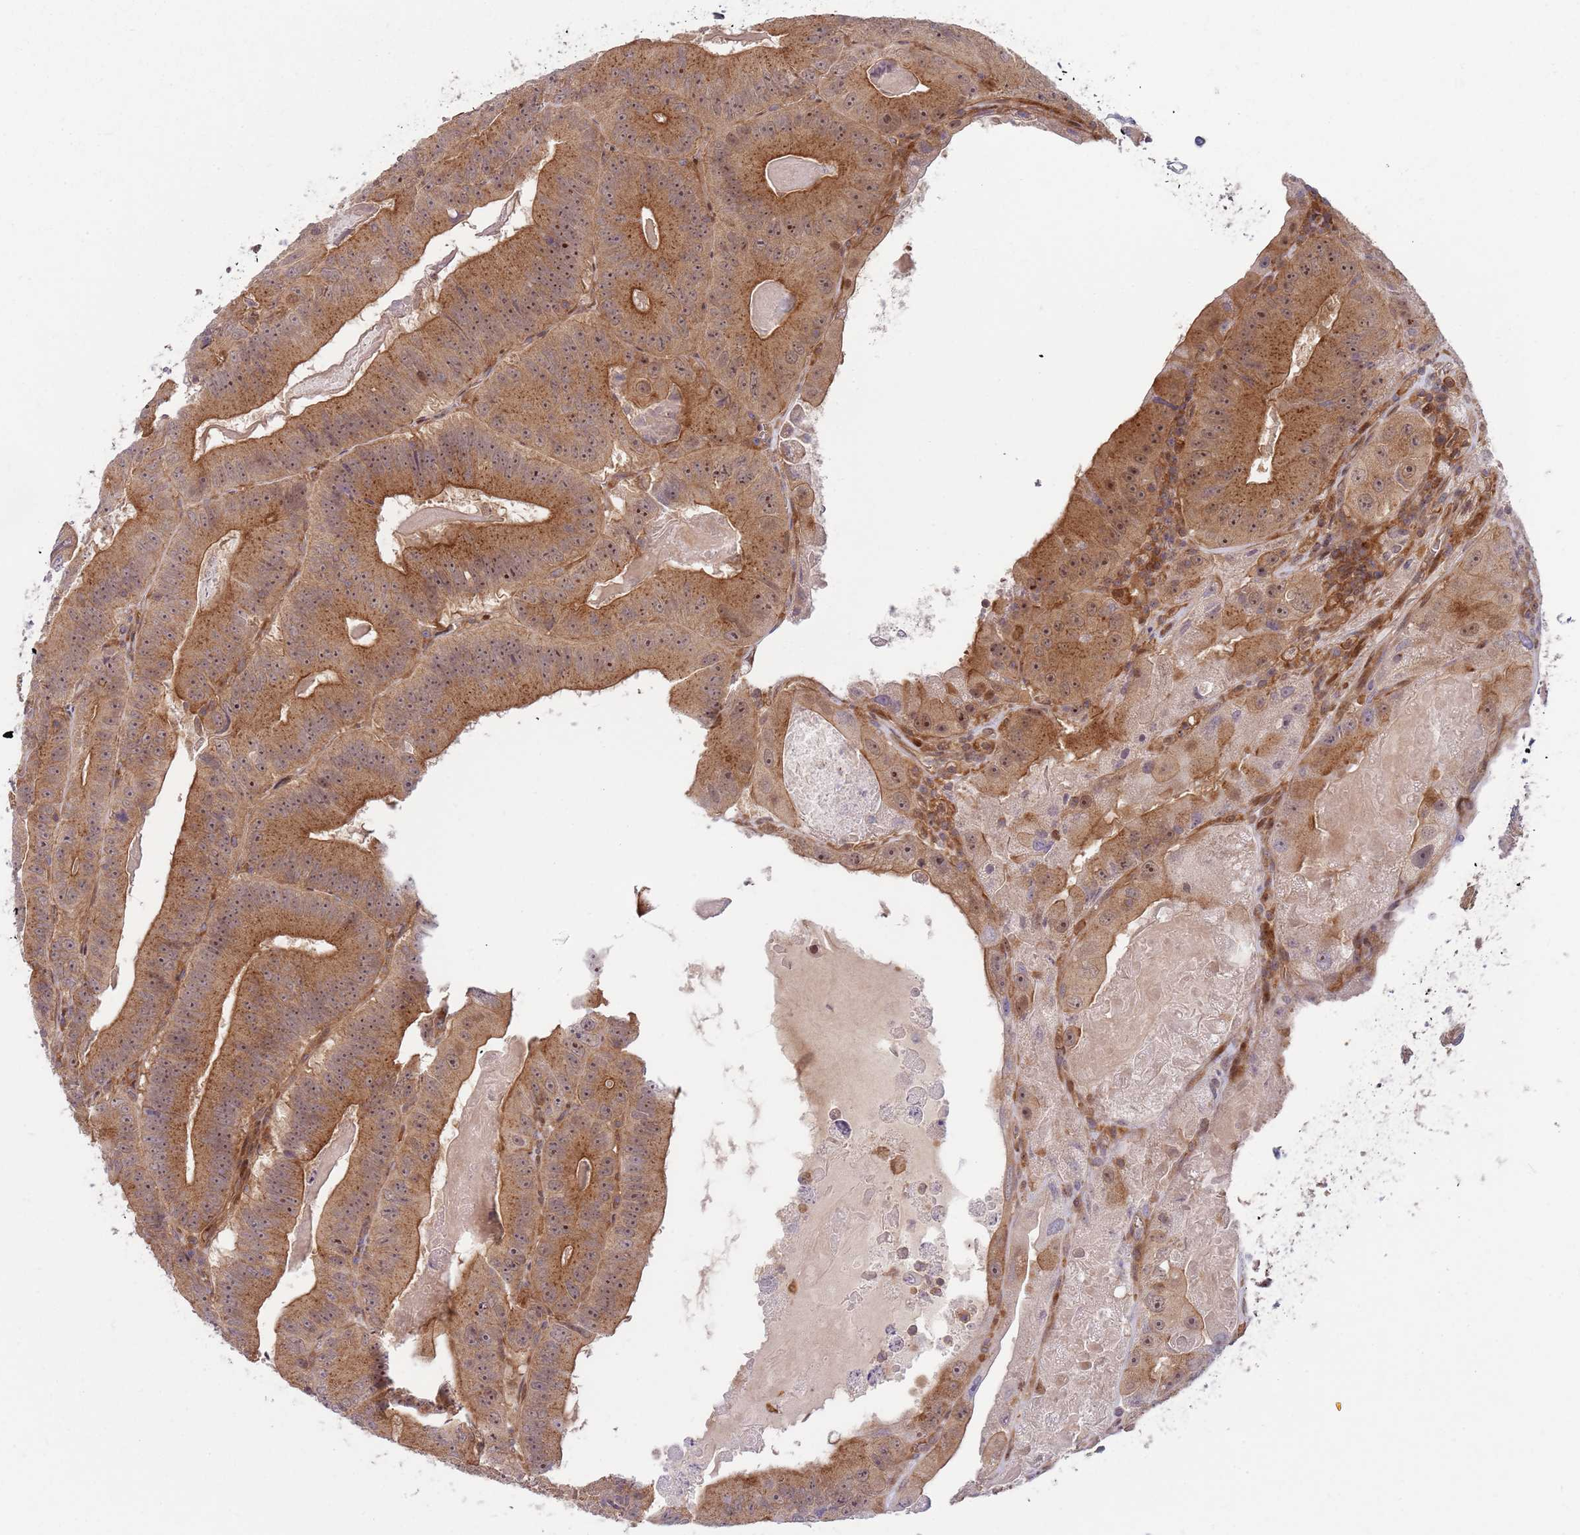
{"staining": {"intensity": "moderate", "quantity": ">75%", "location": "cytoplasmic/membranous,nuclear"}, "tissue": "colorectal cancer", "cell_type": "Tumor cells", "image_type": "cancer", "snomed": [{"axis": "morphology", "description": "Adenocarcinoma, NOS"}, {"axis": "topography", "description": "Colon"}], "caption": "A high-resolution image shows IHC staining of colorectal adenocarcinoma, which reveals moderate cytoplasmic/membranous and nuclear expression in approximately >75% of tumor cells.", "gene": "GGA1", "patient": {"sex": "female", "age": 86}}